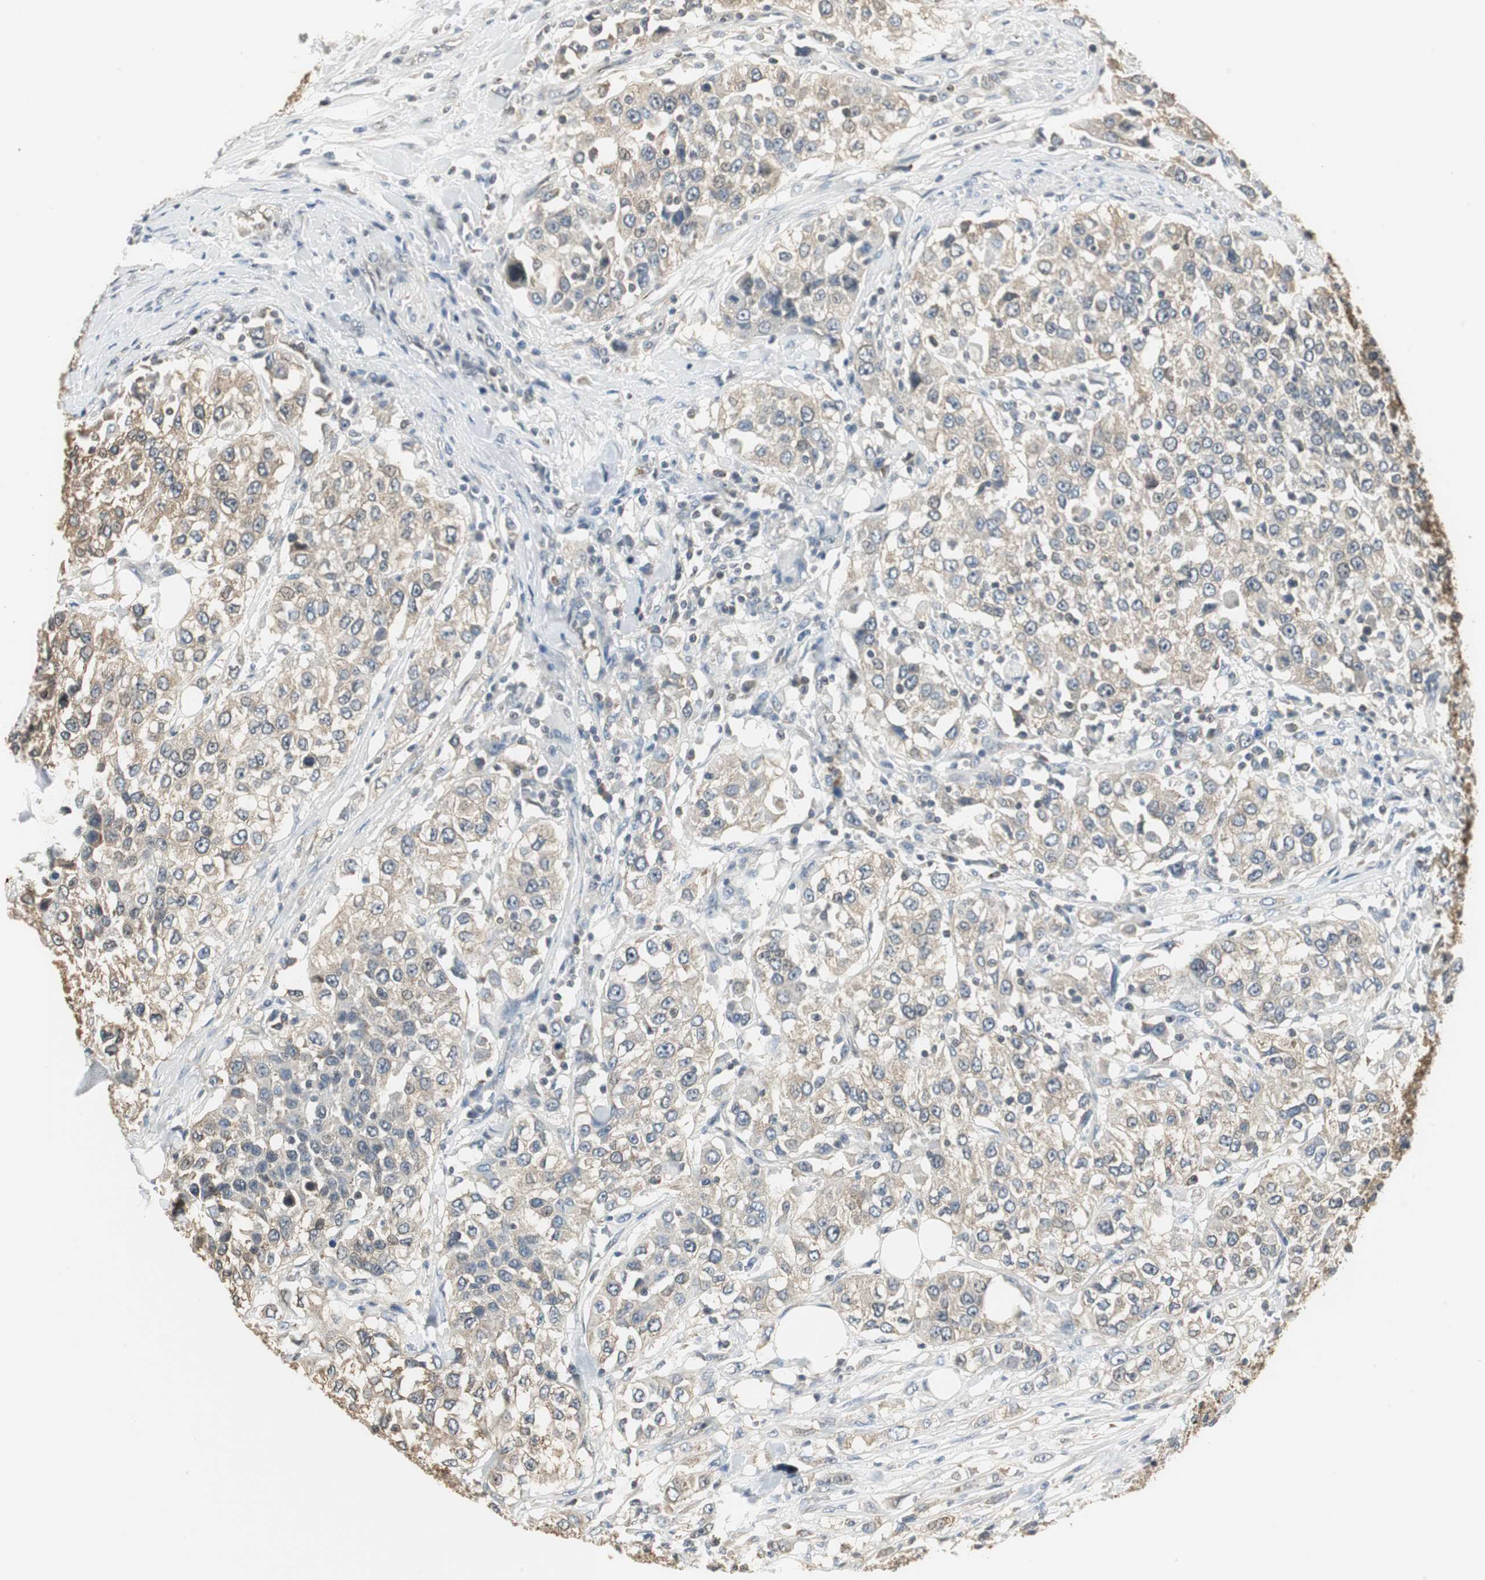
{"staining": {"intensity": "weak", "quantity": ">75%", "location": "cytoplasmic/membranous"}, "tissue": "urothelial cancer", "cell_type": "Tumor cells", "image_type": "cancer", "snomed": [{"axis": "morphology", "description": "Urothelial carcinoma, High grade"}, {"axis": "topography", "description": "Urinary bladder"}], "caption": "Brown immunohistochemical staining in high-grade urothelial carcinoma exhibits weak cytoplasmic/membranous expression in approximately >75% of tumor cells.", "gene": "CCT5", "patient": {"sex": "female", "age": 80}}